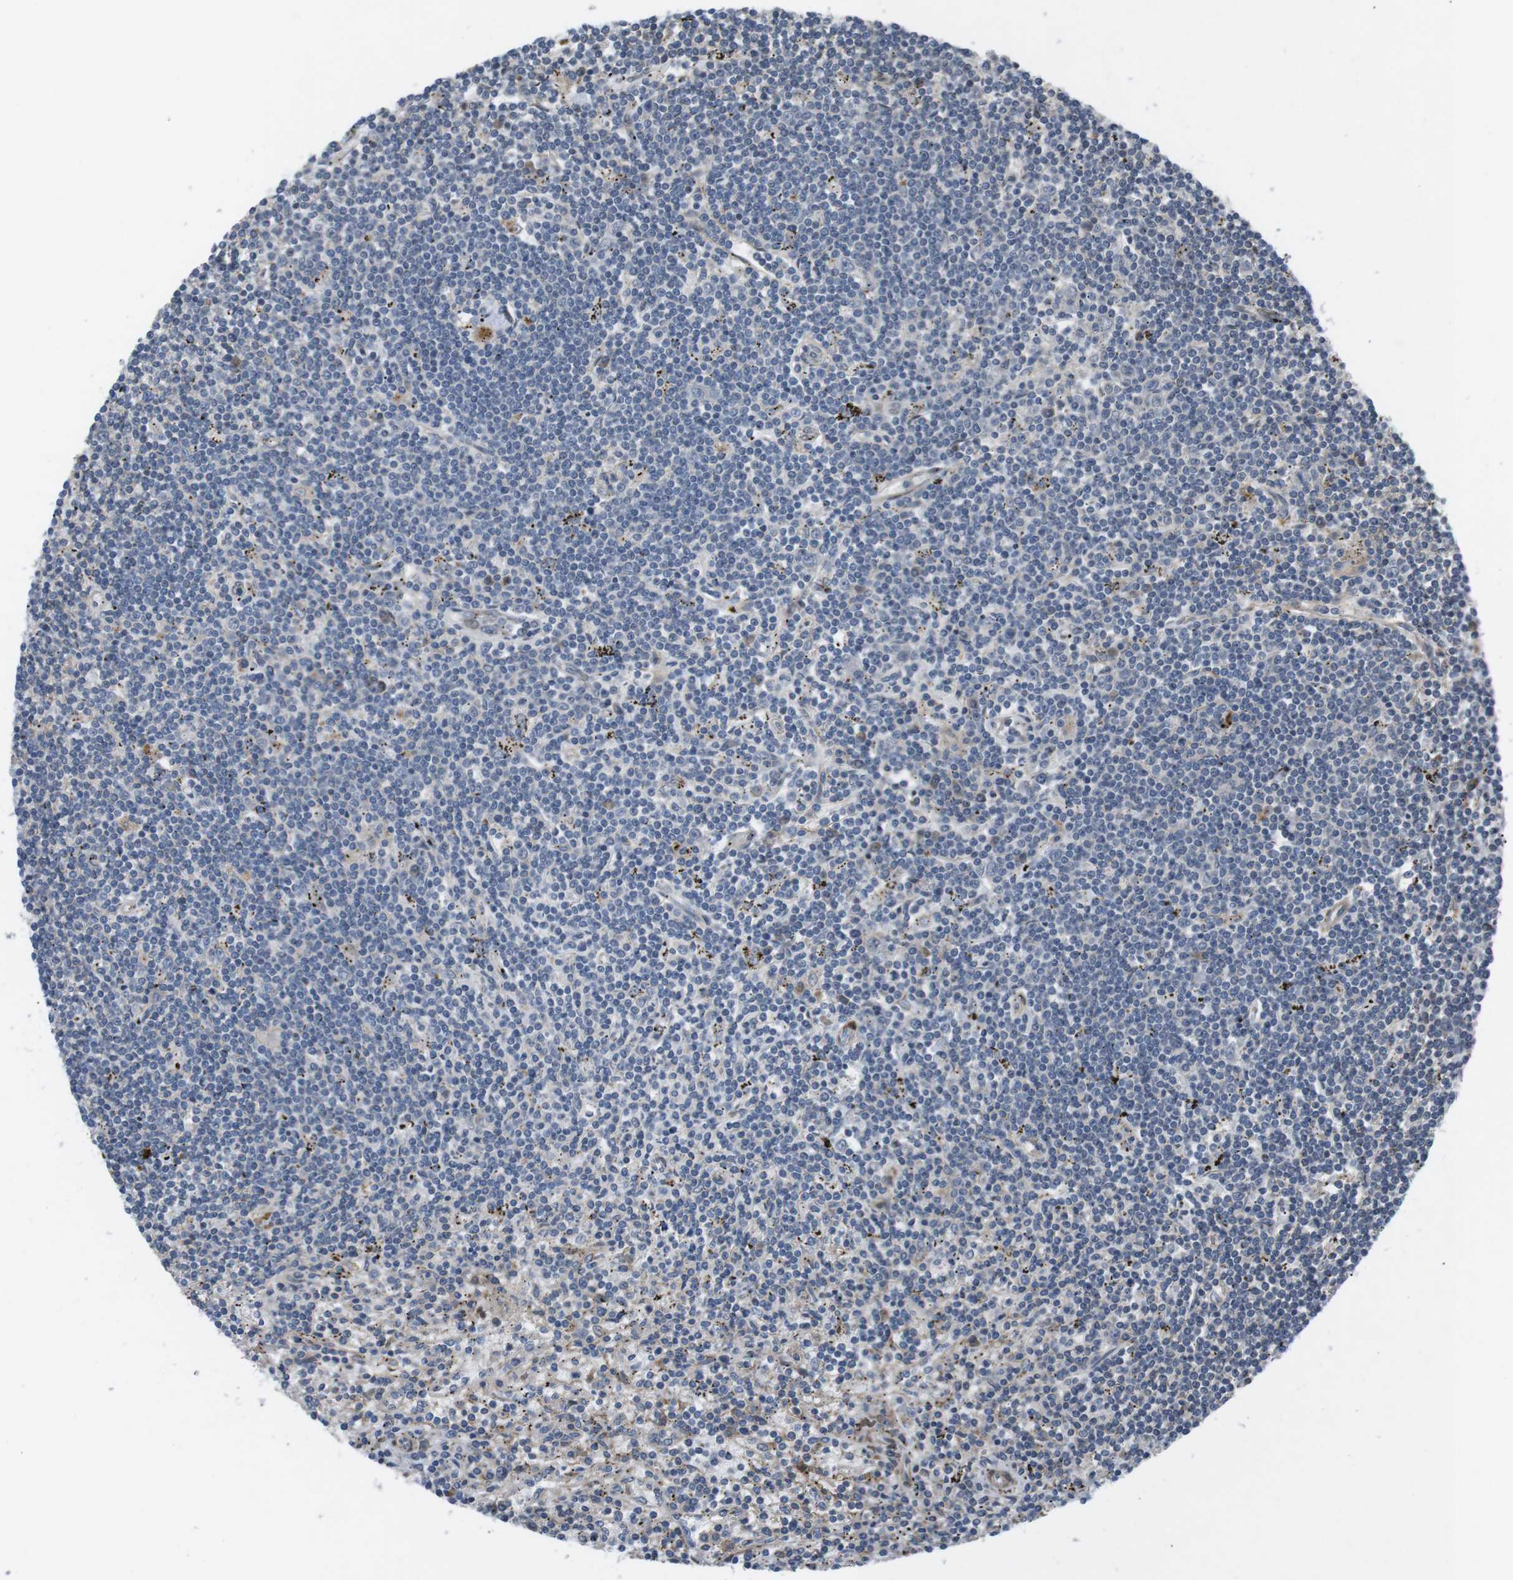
{"staining": {"intensity": "negative", "quantity": "none", "location": "none"}, "tissue": "lymphoma", "cell_type": "Tumor cells", "image_type": "cancer", "snomed": [{"axis": "morphology", "description": "Malignant lymphoma, non-Hodgkin's type, Low grade"}, {"axis": "topography", "description": "Spleen"}], "caption": "Lymphoma was stained to show a protein in brown. There is no significant staining in tumor cells.", "gene": "KANK2", "patient": {"sex": "male", "age": 76}}